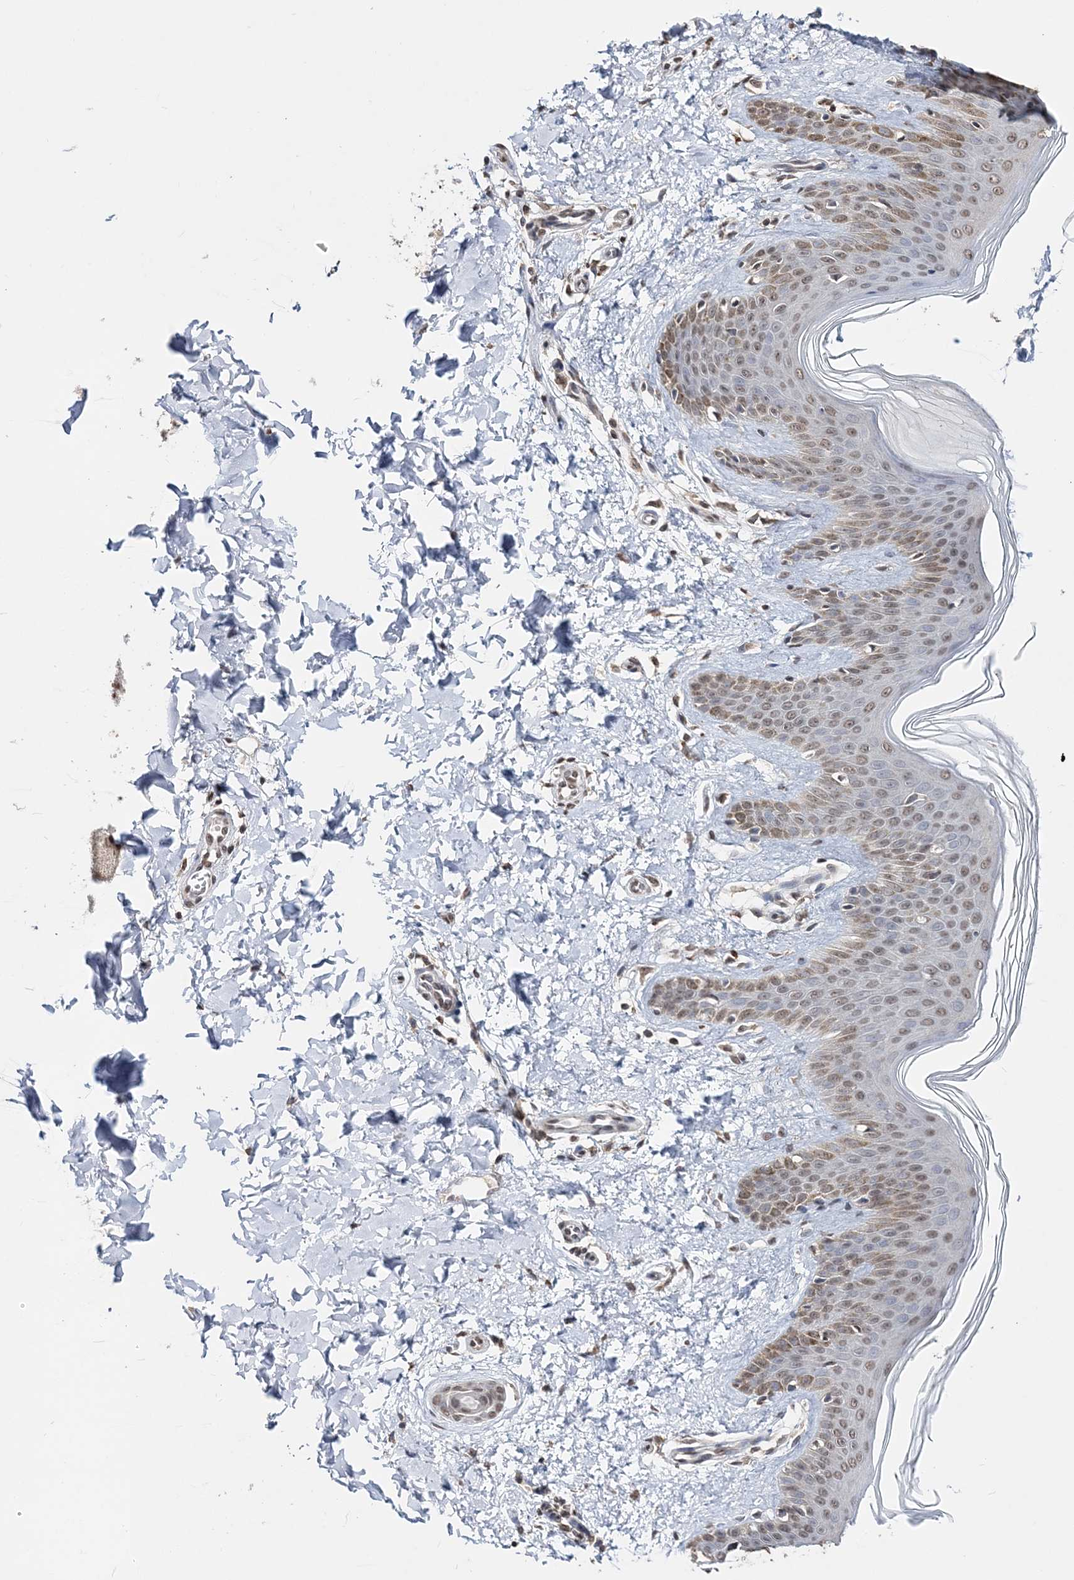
{"staining": {"intensity": "moderate", "quantity": ">75%", "location": "cytoplasmic/membranous,nuclear"}, "tissue": "skin", "cell_type": "Fibroblasts", "image_type": "normal", "snomed": [{"axis": "morphology", "description": "Normal tissue, NOS"}, {"axis": "topography", "description": "Skin"}], "caption": "IHC micrograph of unremarkable skin stained for a protein (brown), which demonstrates medium levels of moderate cytoplasmic/membranous,nuclear positivity in approximately >75% of fibroblasts.", "gene": "SOWAHB", "patient": {"sex": "male", "age": 36}}